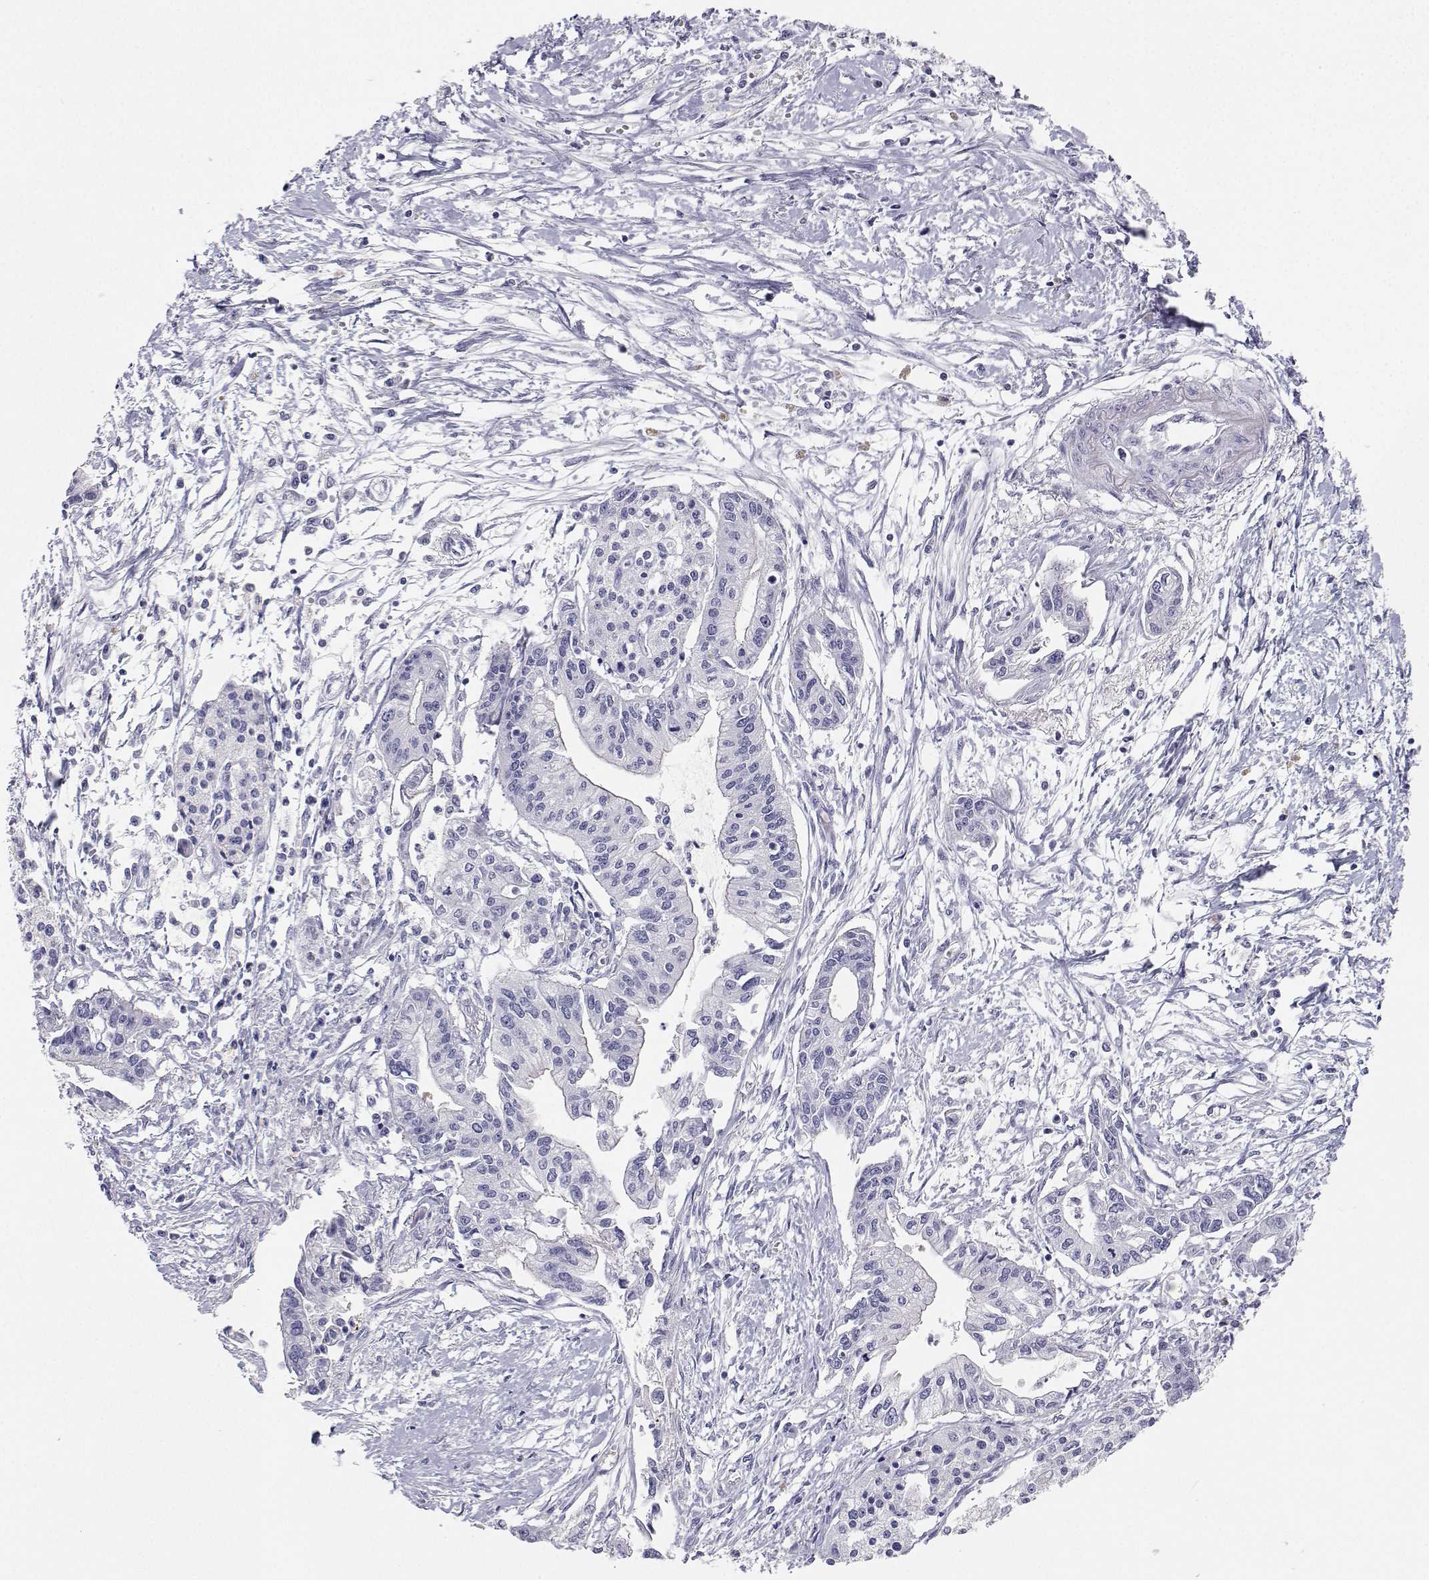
{"staining": {"intensity": "negative", "quantity": "none", "location": "none"}, "tissue": "pancreatic cancer", "cell_type": "Tumor cells", "image_type": "cancer", "snomed": [{"axis": "morphology", "description": "Adenocarcinoma, NOS"}, {"axis": "topography", "description": "Pancreas"}], "caption": "This is an immunohistochemistry (IHC) micrograph of human pancreatic adenocarcinoma. There is no positivity in tumor cells.", "gene": "BHMT", "patient": {"sex": "male", "age": 60}}